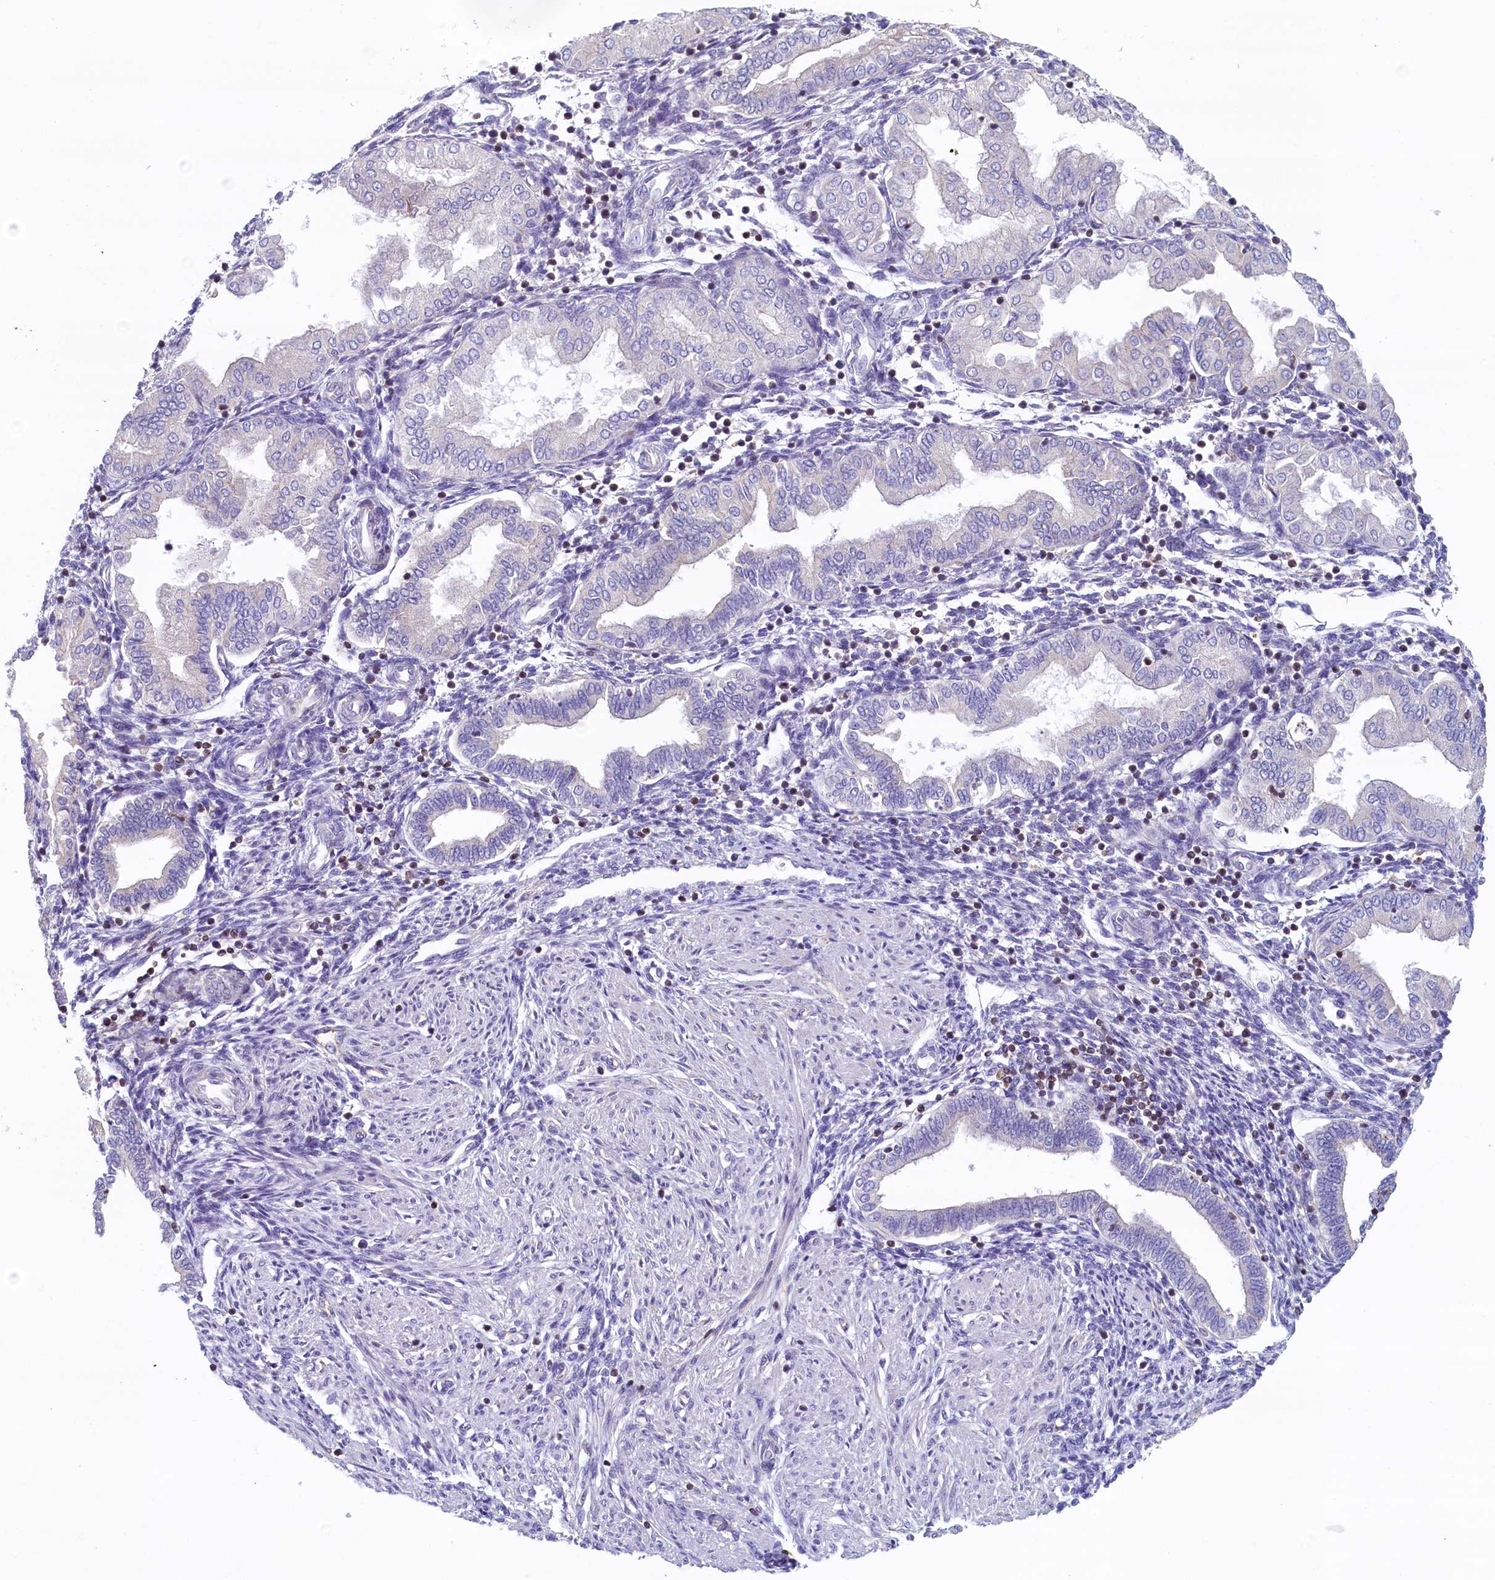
{"staining": {"intensity": "negative", "quantity": "none", "location": "none"}, "tissue": "endometrium", "cell_type": "Cells in endometrial stroma", "image_type": "normal", "snomed": [{"axis": "morphology", "description": "Normal tissue, NOS"}, {"axis": "topography", "description": "Endometrium"}], "caption": "Image shows no protein expression in cells in endometrial stroma of normal endometrium. Brightfield microscopy of immunohistochemistry stained with DAB (3,3'-diaminobenzidine) (brown) and hematoxylin (blue), captured at high magnification.", "gene": "TRAF3IP3", "patient": {"sex": "female", "age": 53}}